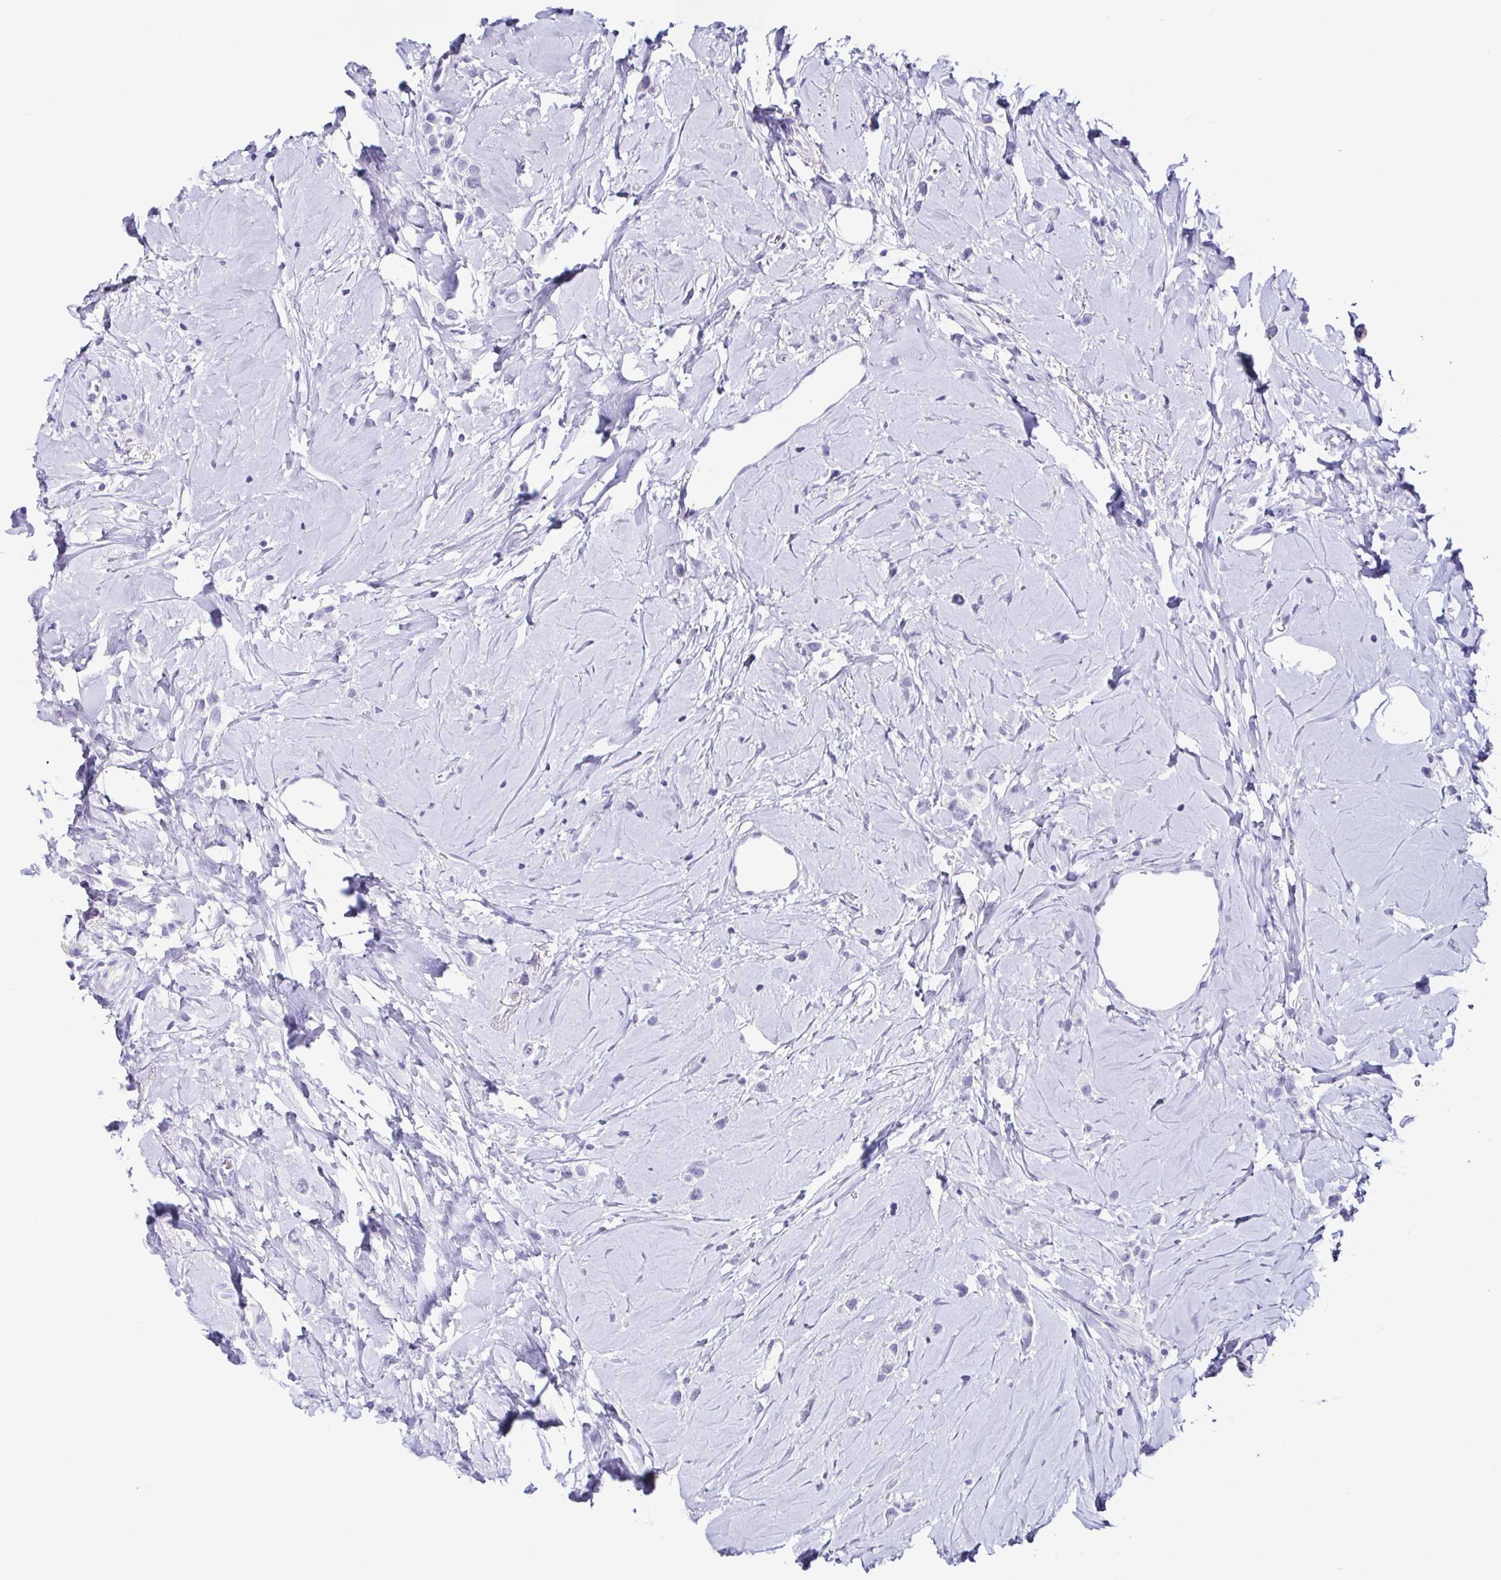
{"staining": {"intensity": "negative", "quantity": "none", "location": "none"}, "tissue": "breast cancer", "cell_type": "Tumor cells", "image_type": "cancer", "snomed": [{"axis": "morphology", "description": "Lobular carcinoma"}, {"axis": "topography", "description": "Breast"}], "caption": "Immunohistochemical staining of human breast lobular carcinoma exhibits no significant expression in tumor cells.", "gene": "TNNT2", "patient": {"sex": "female", "age": 66}}